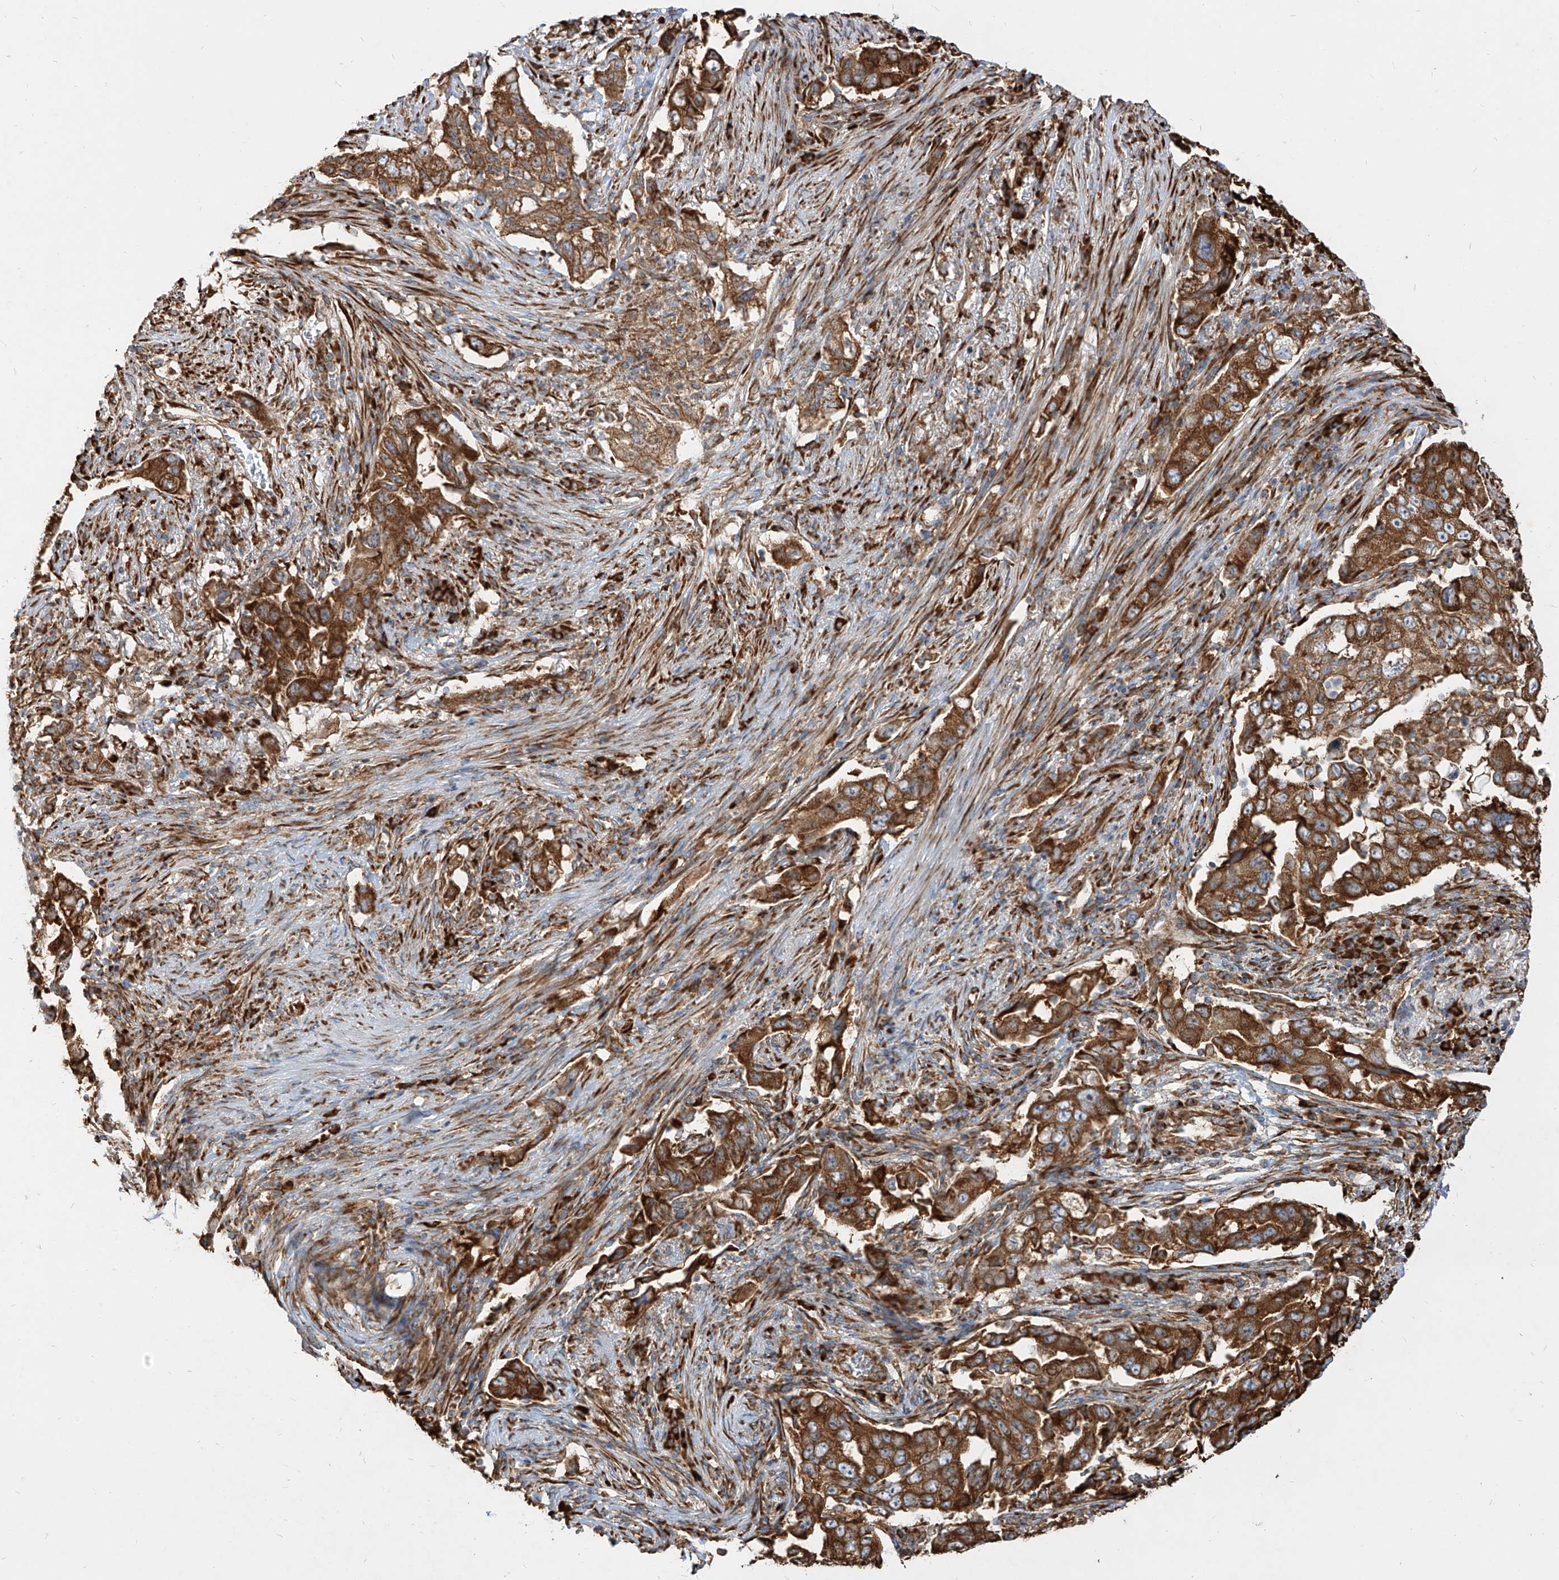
{"staining": {"intensity": "strong", "quantity": ">75%", "location": "cytoplasmic/membranous"}, "tissue": "lung cancer", "cell_type": "Tumor cells", "image_type": "cancer", "snomed": [{"axis": "morphology", "description": "Adenocarcinoma, NOS"}, {"axis": "topography", "description": "Lung"}], "caption": "High-magnification brightfield microscopy of lung cancer (adenocarcinoma) stained with DAB (3,3'-diaminobenzidine) (brown) and counterstained with hematoxylin (blue). tumor cells exhibit strong cytoplasmic/membranous positivity is seen in approximately>75% of cells.", "gene": "RPS25", "patient": {"sex": "female", "age": 51}}